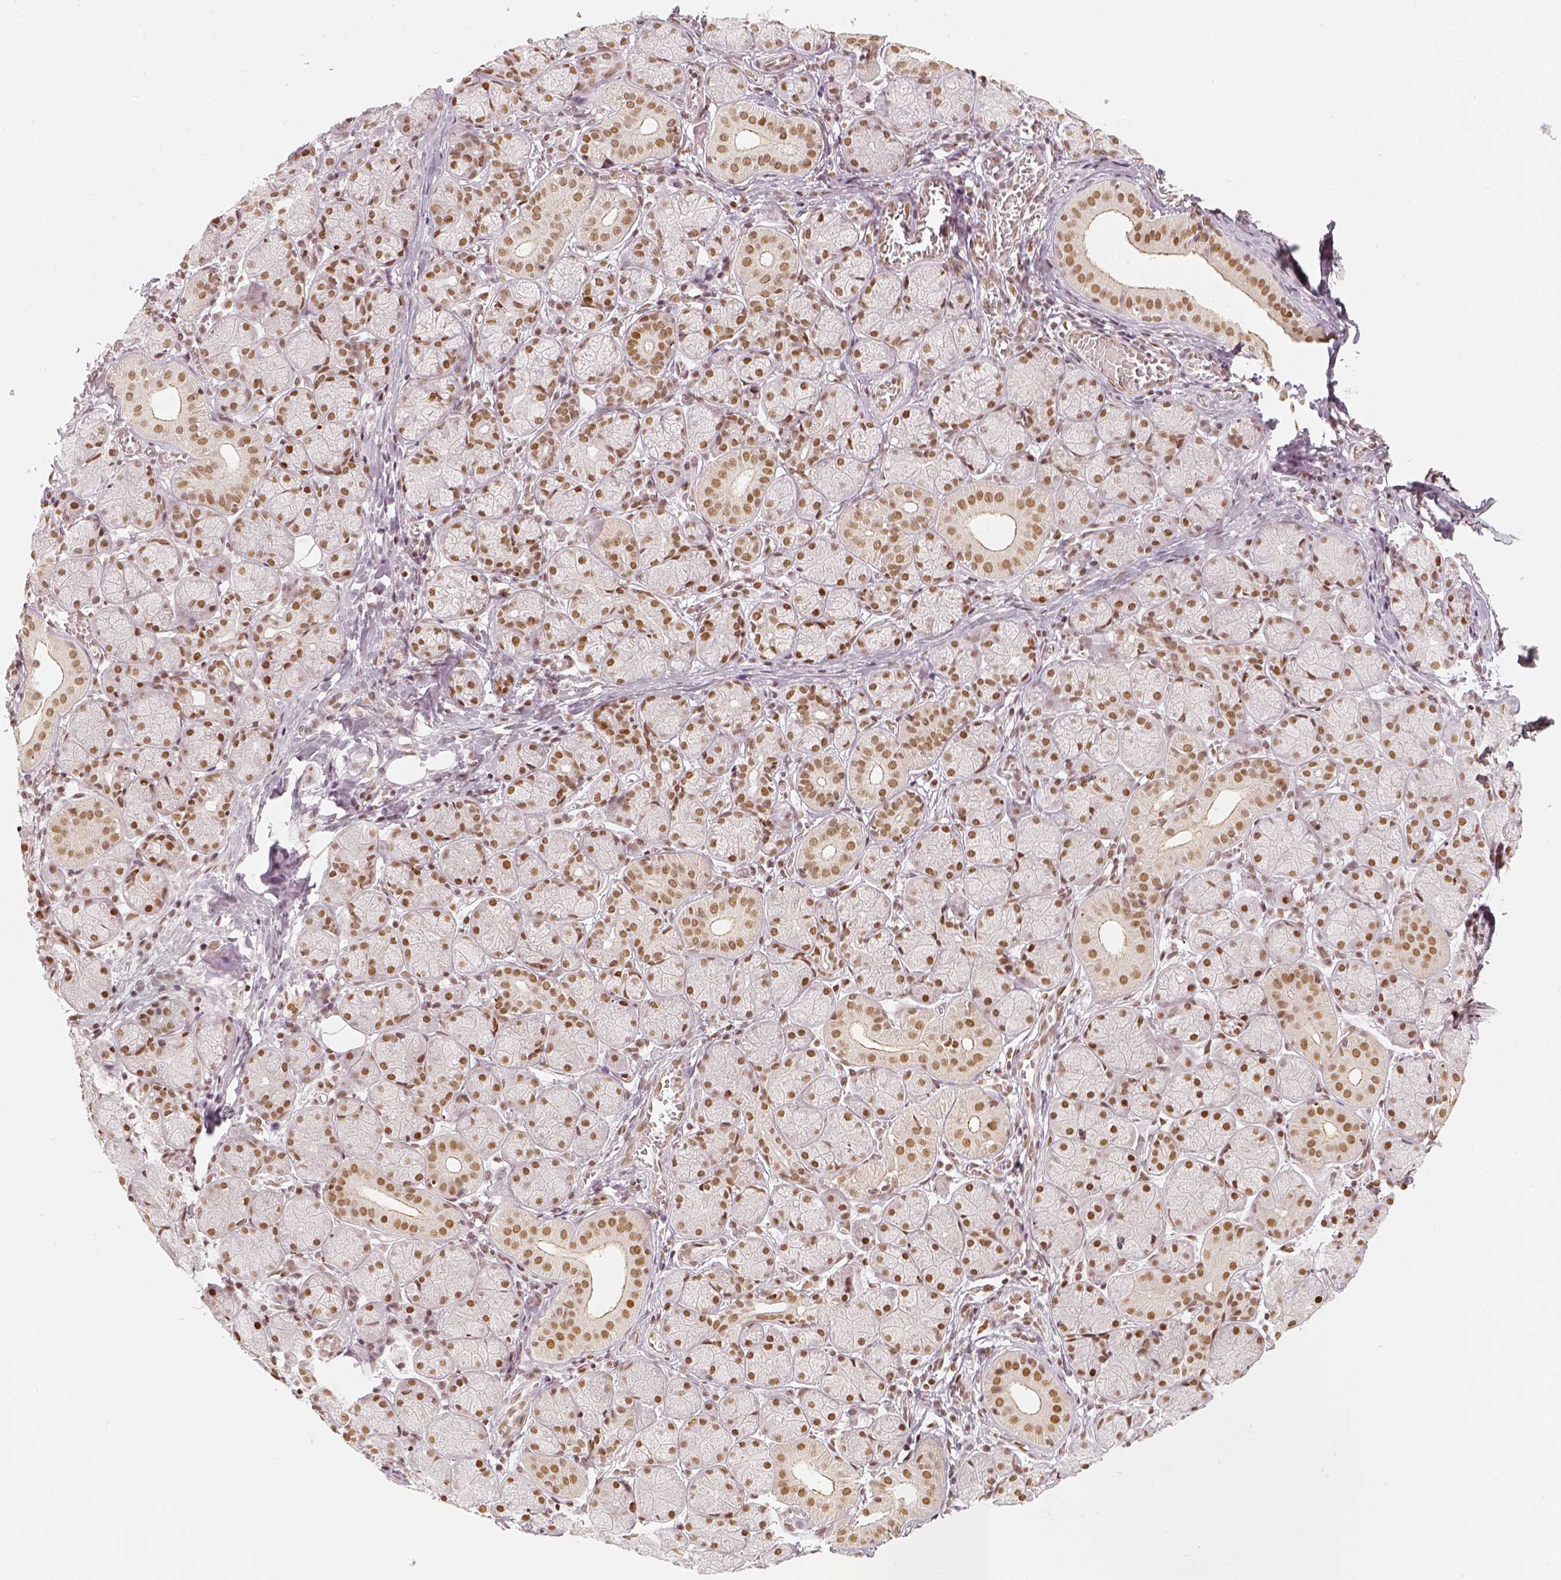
{"staining": {"intensity": "moderate", "quantity": ">75%", "location": "nuclear"}, "tissue": "salivary gland", "cell_type": "Glandular cells", "image_type": "normal", "snomed": [{"axis": "morphology", "description": "Normal tissue, NOS"}, {"axis": "topography", "description": "Salivary gland"}, {"axis": "topography", "description": "Peripheral nerve tissue"}], "caption": "Protein staining of benign salivary gland shows moderate nuclear expression in approximately >75% of glandular cells.", "gene": "KDM5B", "patient": {"sex": "female", "age": 24}}